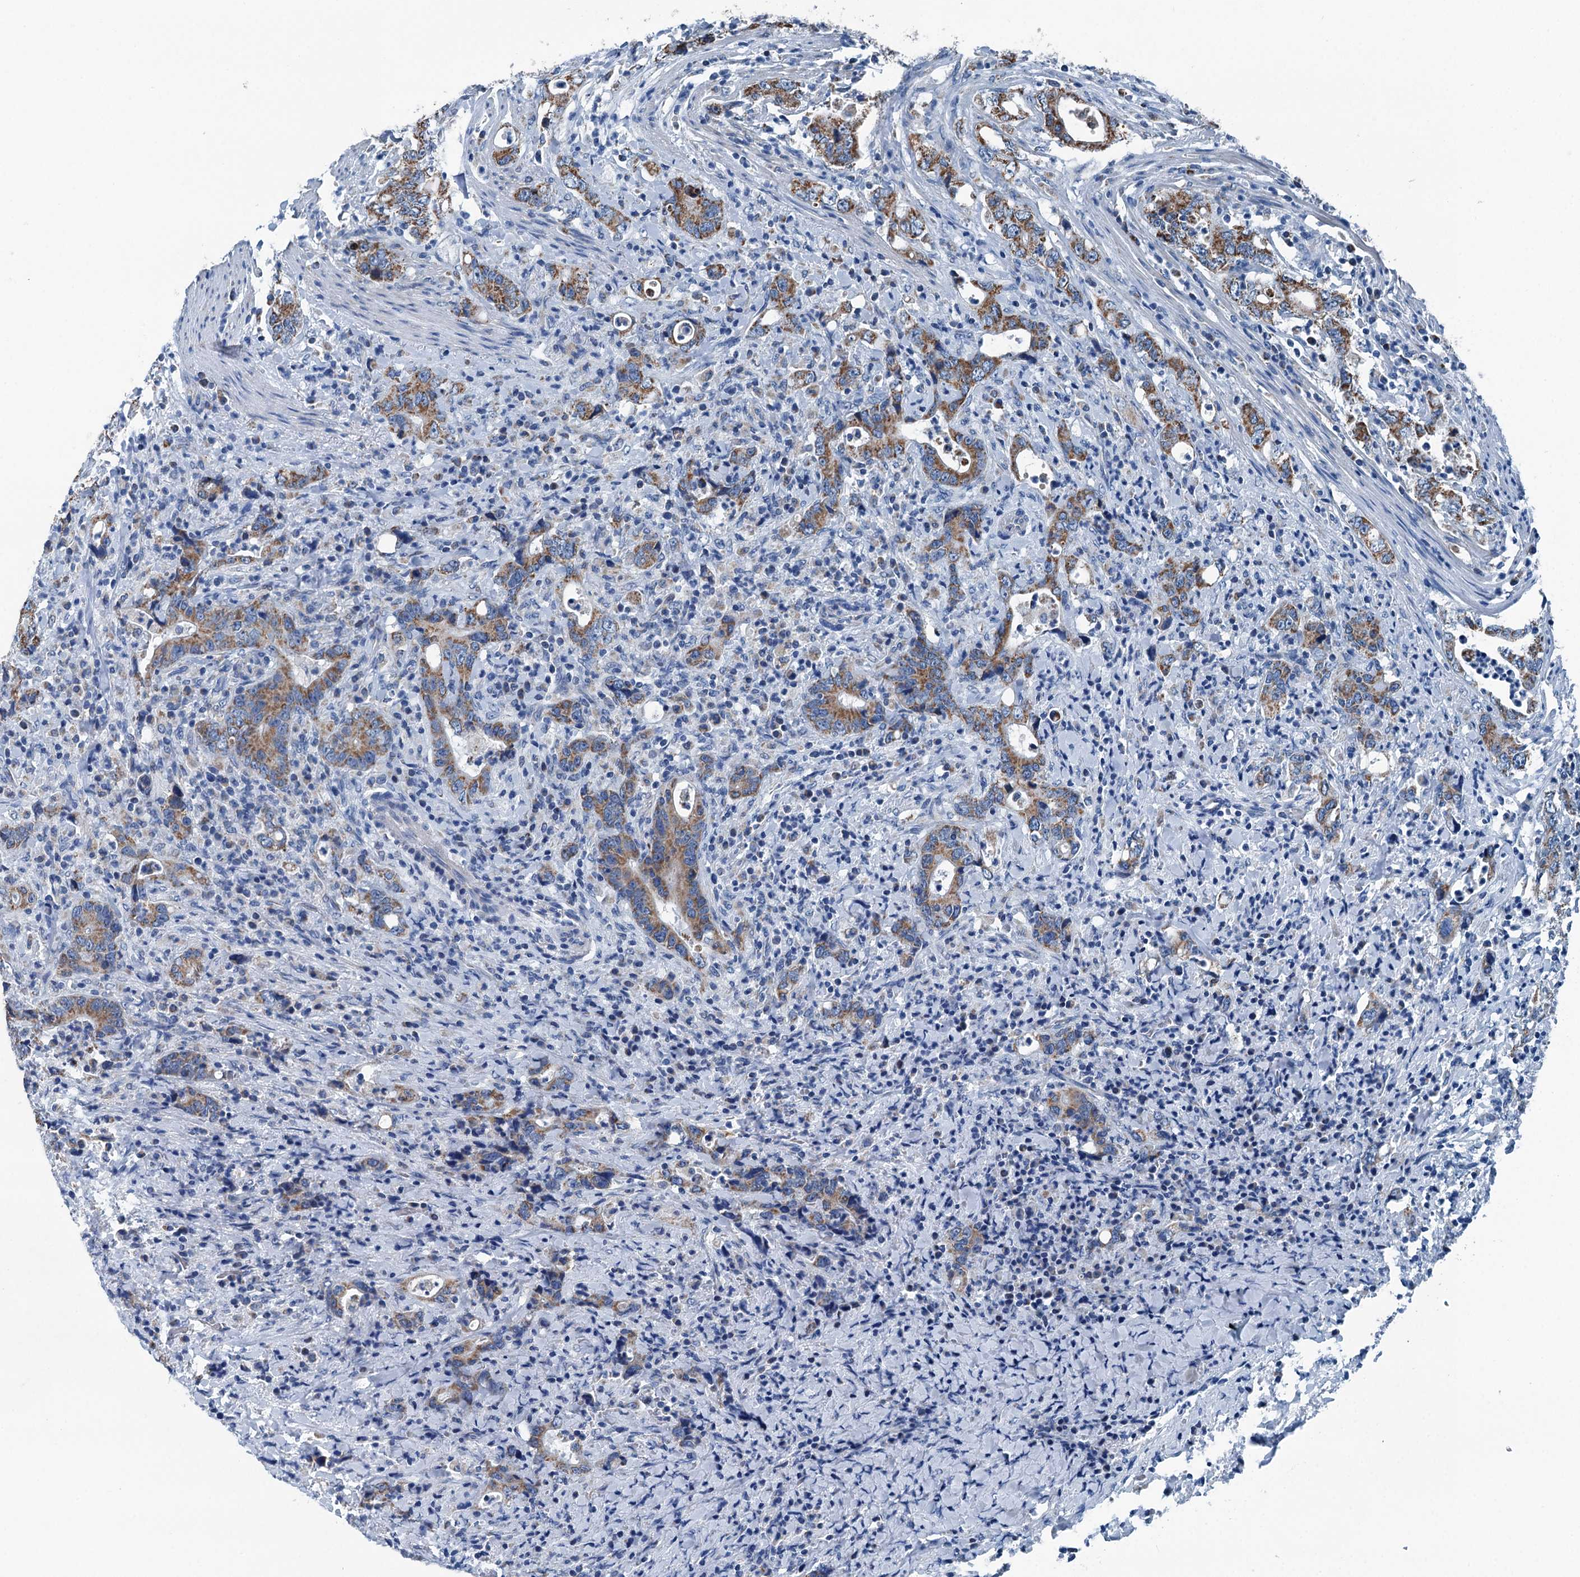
{"staining": {"intensity": "moderate", "quantity": ">75%", "location": "cytoplasmic/membranous"}, "tissue": "colorectal cancer", "cell_type": "Tumor cells", "image_type": "cancer", "snomed": [{"axis": "morphology", "description": "Adenocarcinoma, NOS"}, {"axis": "topography", "description": "Colon"}], "caption": "DAB (3,3'-diaminobenzidine) immunohistochemical staining of human colorectal cancer (adenocarcinoma) shows moderate cytoplasmic/membranous protein expression in about >75% of tumor cells. The staining is performed using DAB (3,3'-diaminobenzidine) brown chromogen to label protein expression. The nuclei are counter-stained blue using hematoxylin.", "gene": "TRPT1", "patient": {"sex": "female", "age": 75}}